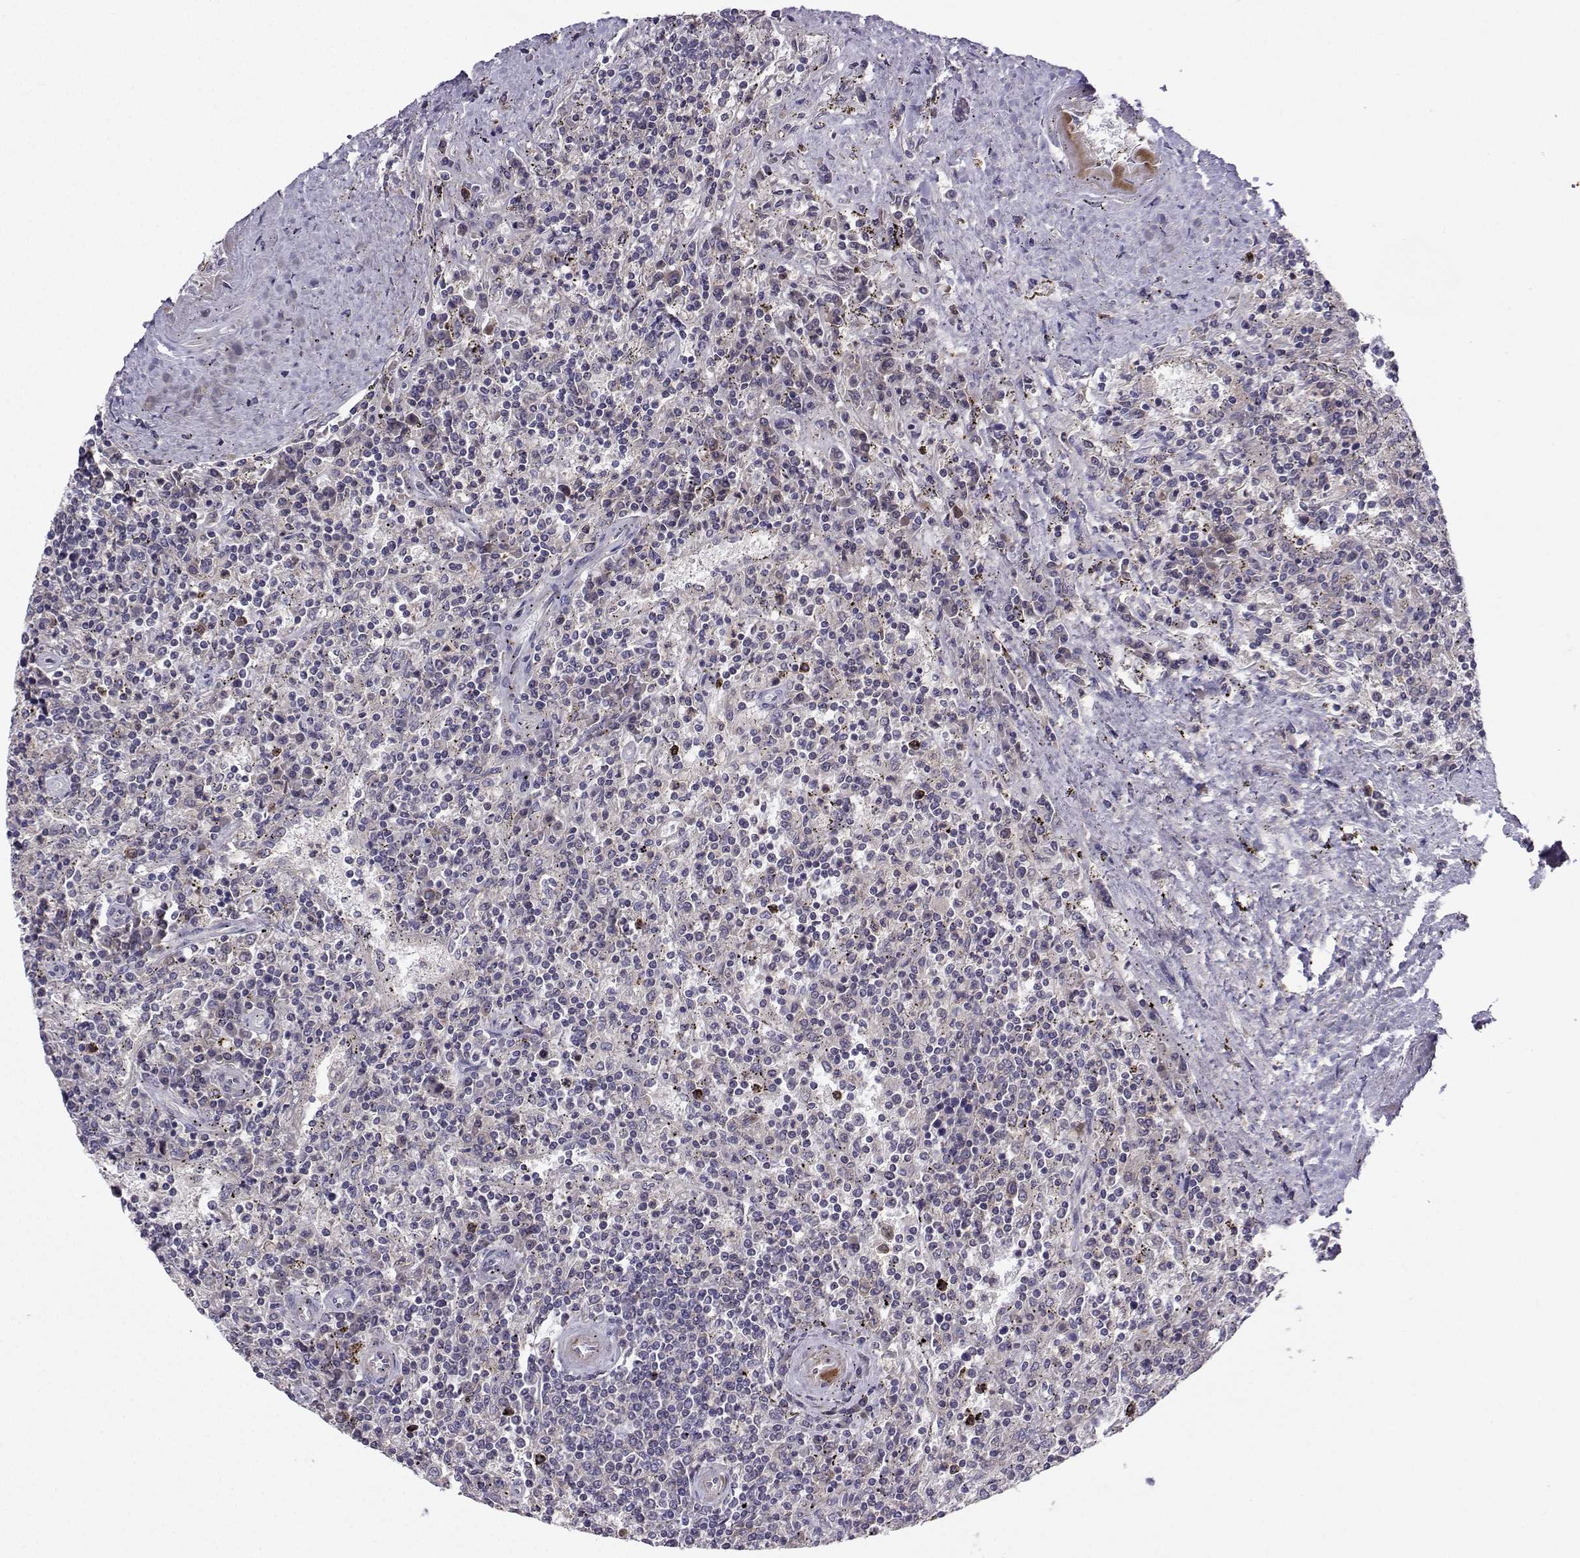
{"staining": {"intensity": "negative", "quantity": "none", "location": "none"}, "tissue": "lymphoma", "cell_type": "Tumor cells", "image_type": "cancer", "snomed": [{"axis": "morphology", "description": "Malignant lymphoma, non-Hodgkin's type, Low grade"}, {"axis": "topography", "description": "Spleen"}], "caption": "Immunohistochemistry (IHC) histopathology image of lymphoma stained for a protein (brown), which exhibits no expression in tumor cells.", "gene": "STXBP5", "patient": {"sex": "male", "age": 62}}